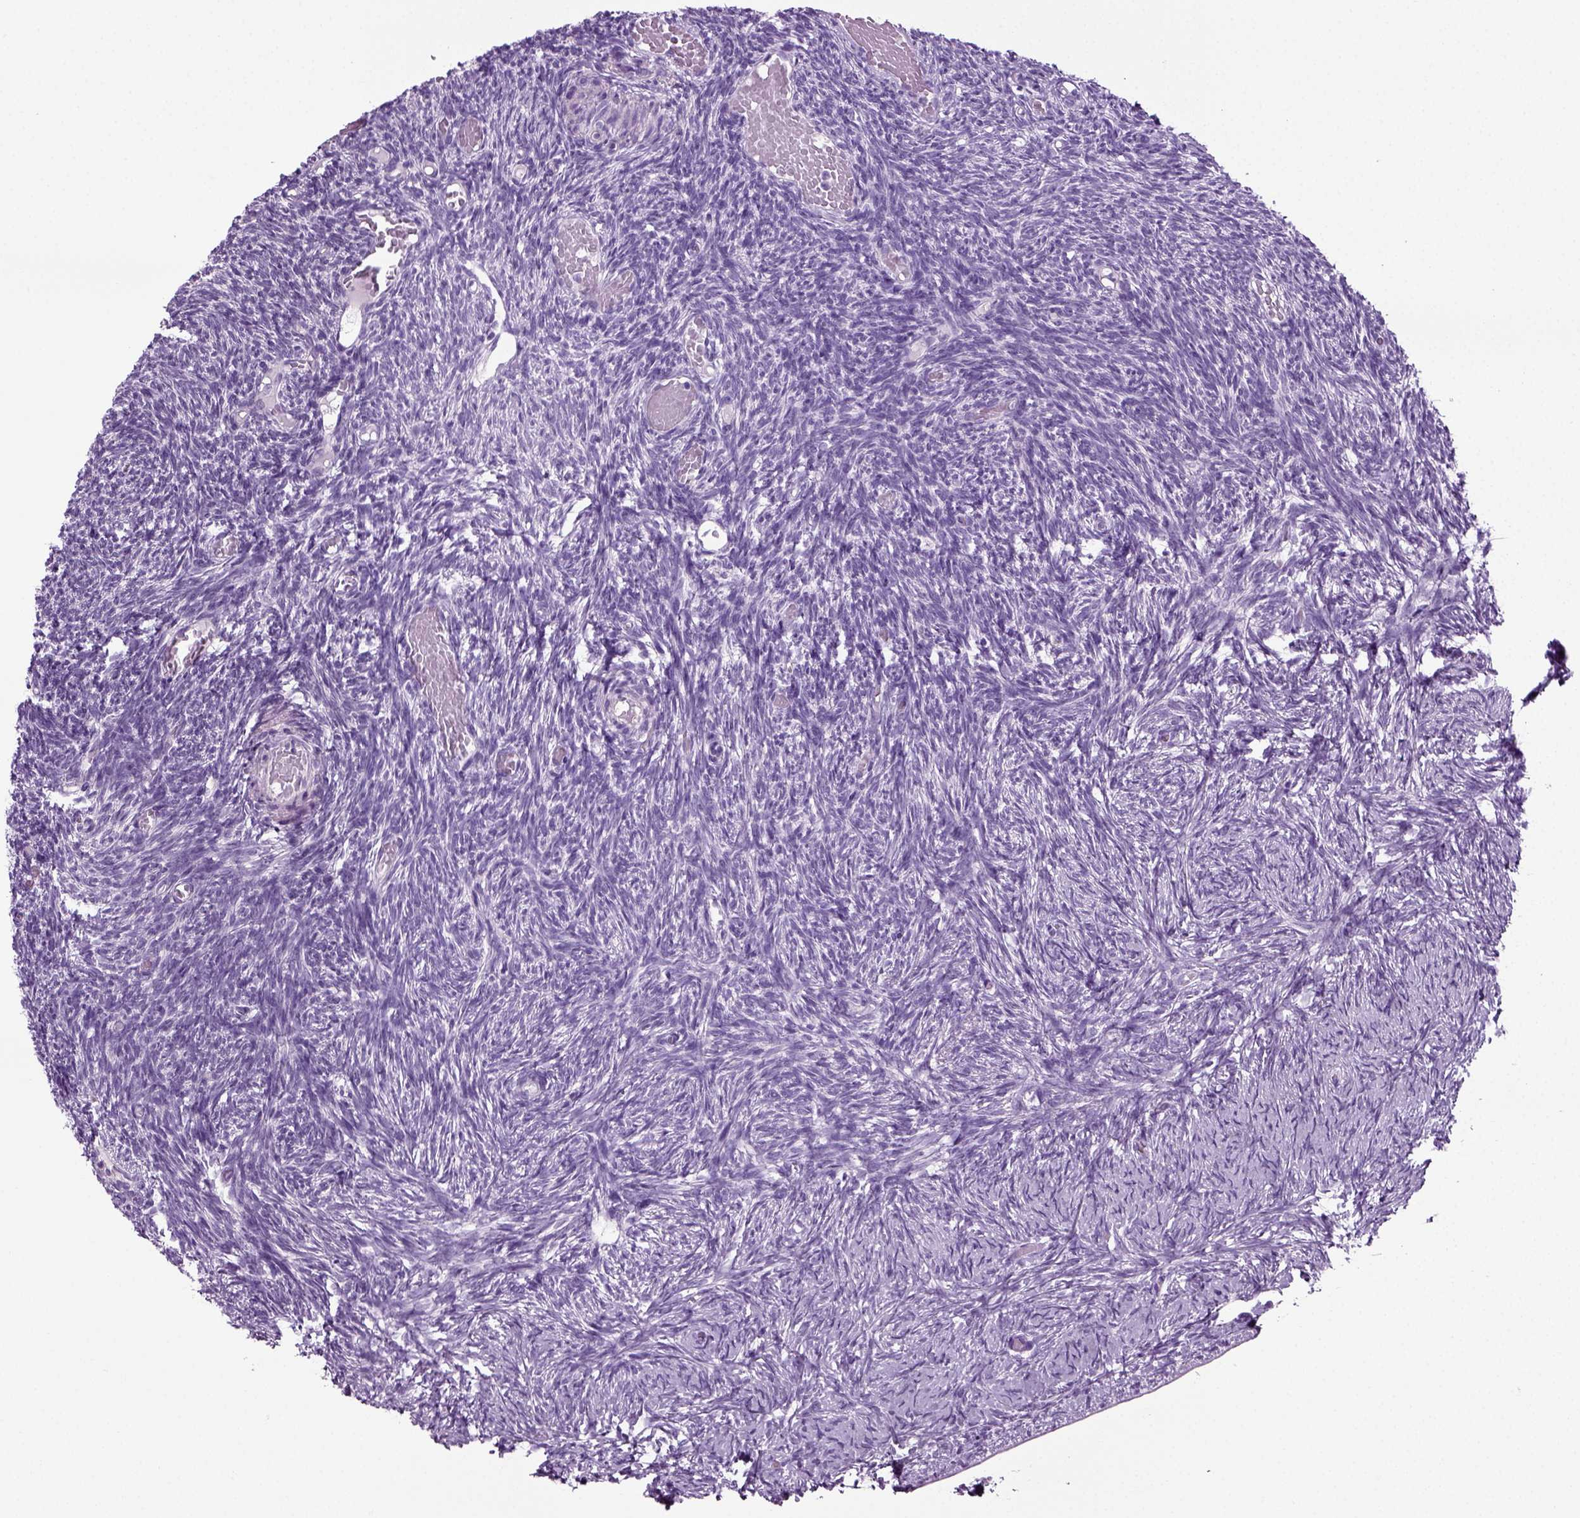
{"staining": {"intensity": "negative", "quantity": "none", "location": "none"}, "tissue": "ovary", "cell_type": "Follicle cells", "image_type": "normal", "snomed": [{"axis": "morphology", "description": "Normal tissue, NOS"}, {"axis": "topography", "description": "Ovary"}], "caption": "Immunohistochemistry of benign human ovary exhibits no expression in follicle cells. (Immunohistochemistry, brightfield microscopy, high magnification).", "gene": "CD109", "patient": {"sex": "female", "age": 39}}